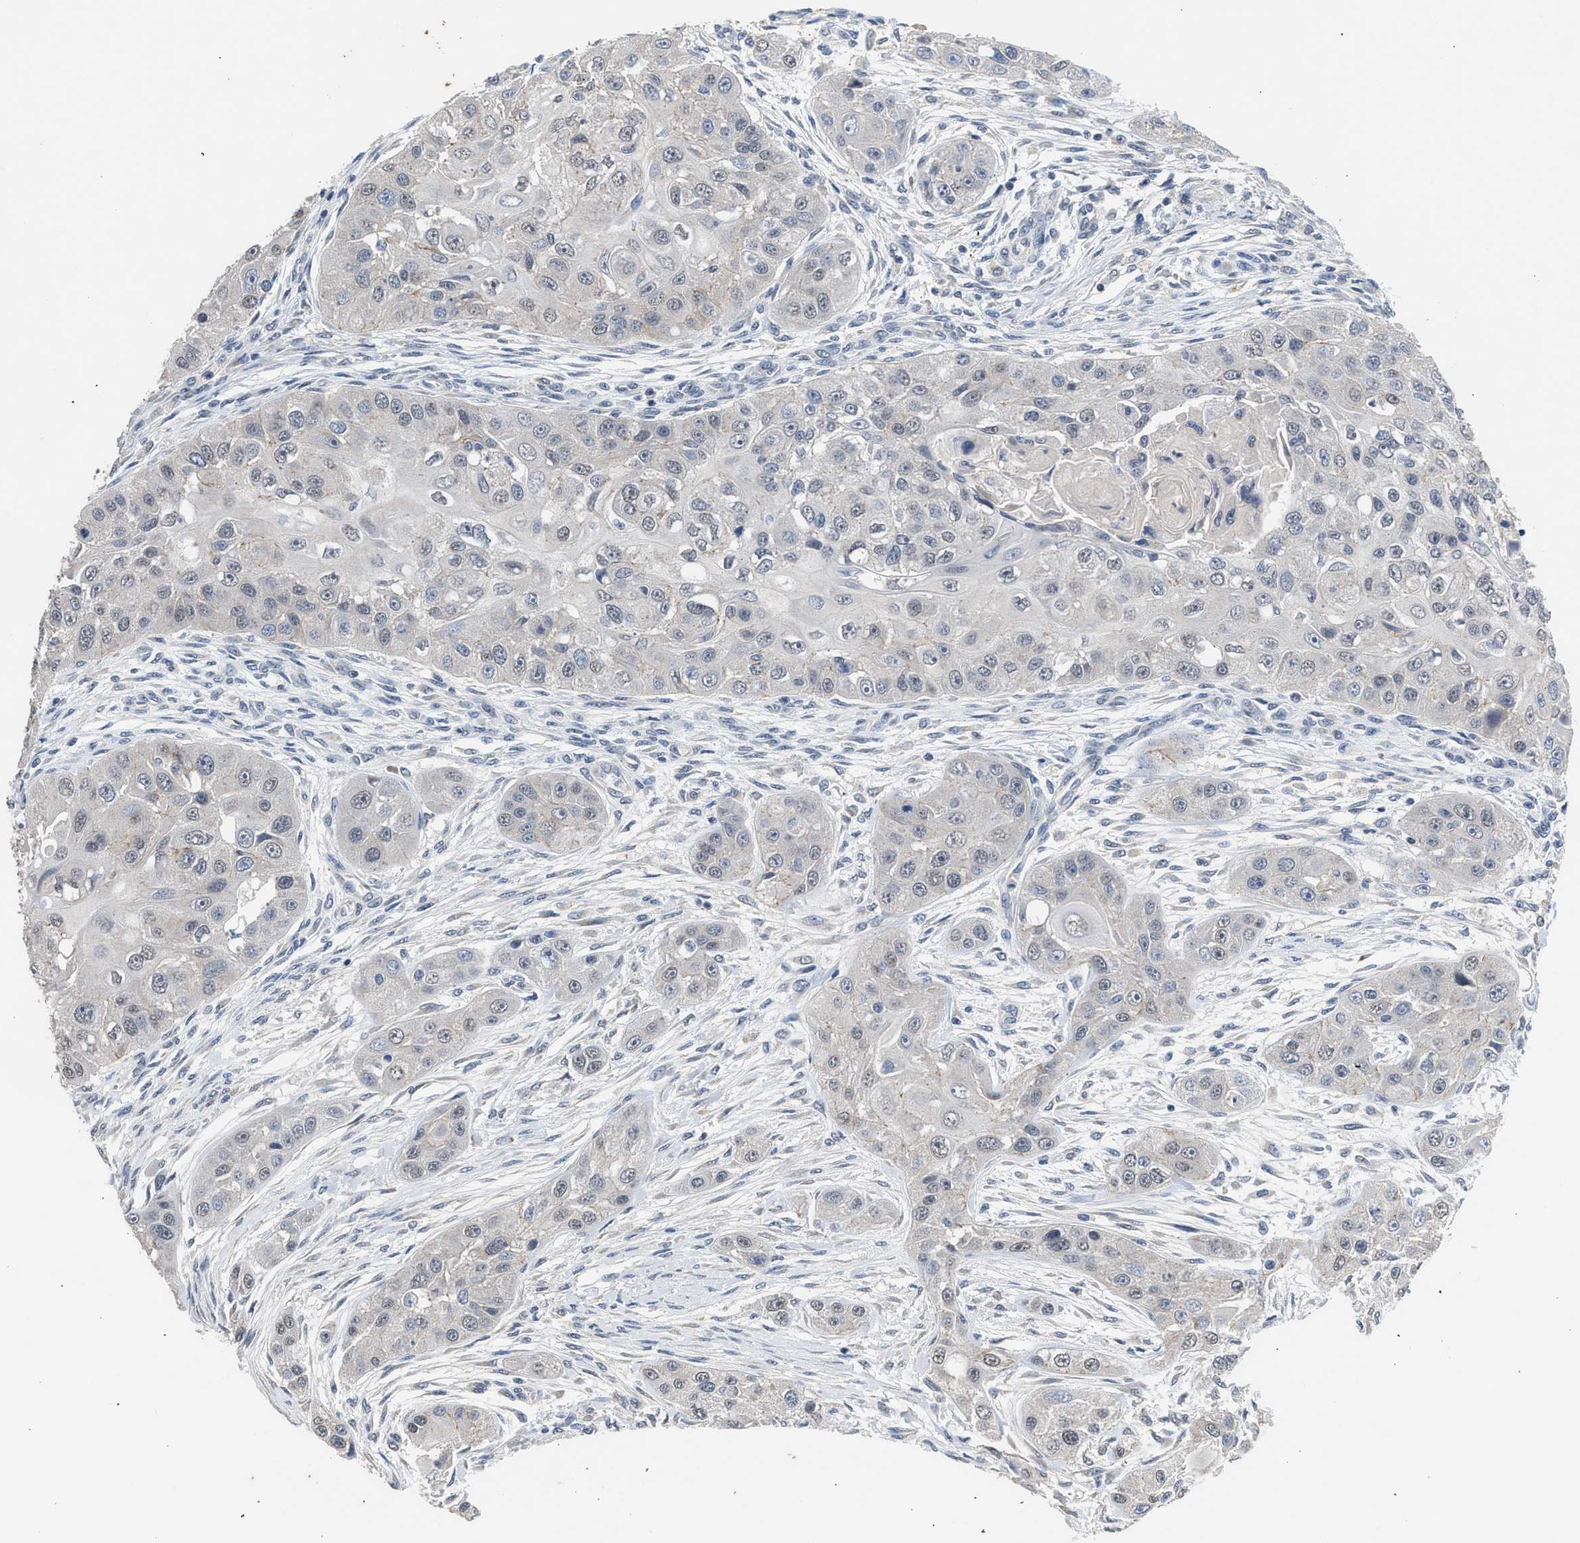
{"staining": {"intensity": "negative", "quantity": "none", "location": "none"}, "tissue": "head and neck cancer", "cell_type": "Tumor cells", "image_type": "cancer", "snomed": [{"axis": "morphology", "description": "Normal tissue, NOS"}, {"axis": "morphology", "description": "Squamous cell carcinoma, NOS"}, {"axis": "topography", "description": "Skeletal muscle"}, {"axis": "topography", "description": "Head-Neck"}], "caption": "There is no significant staining in tumor cells of head and neck cancer.", "gene": "CSF3R", "patient": {"sex": "male", "age": 51}}